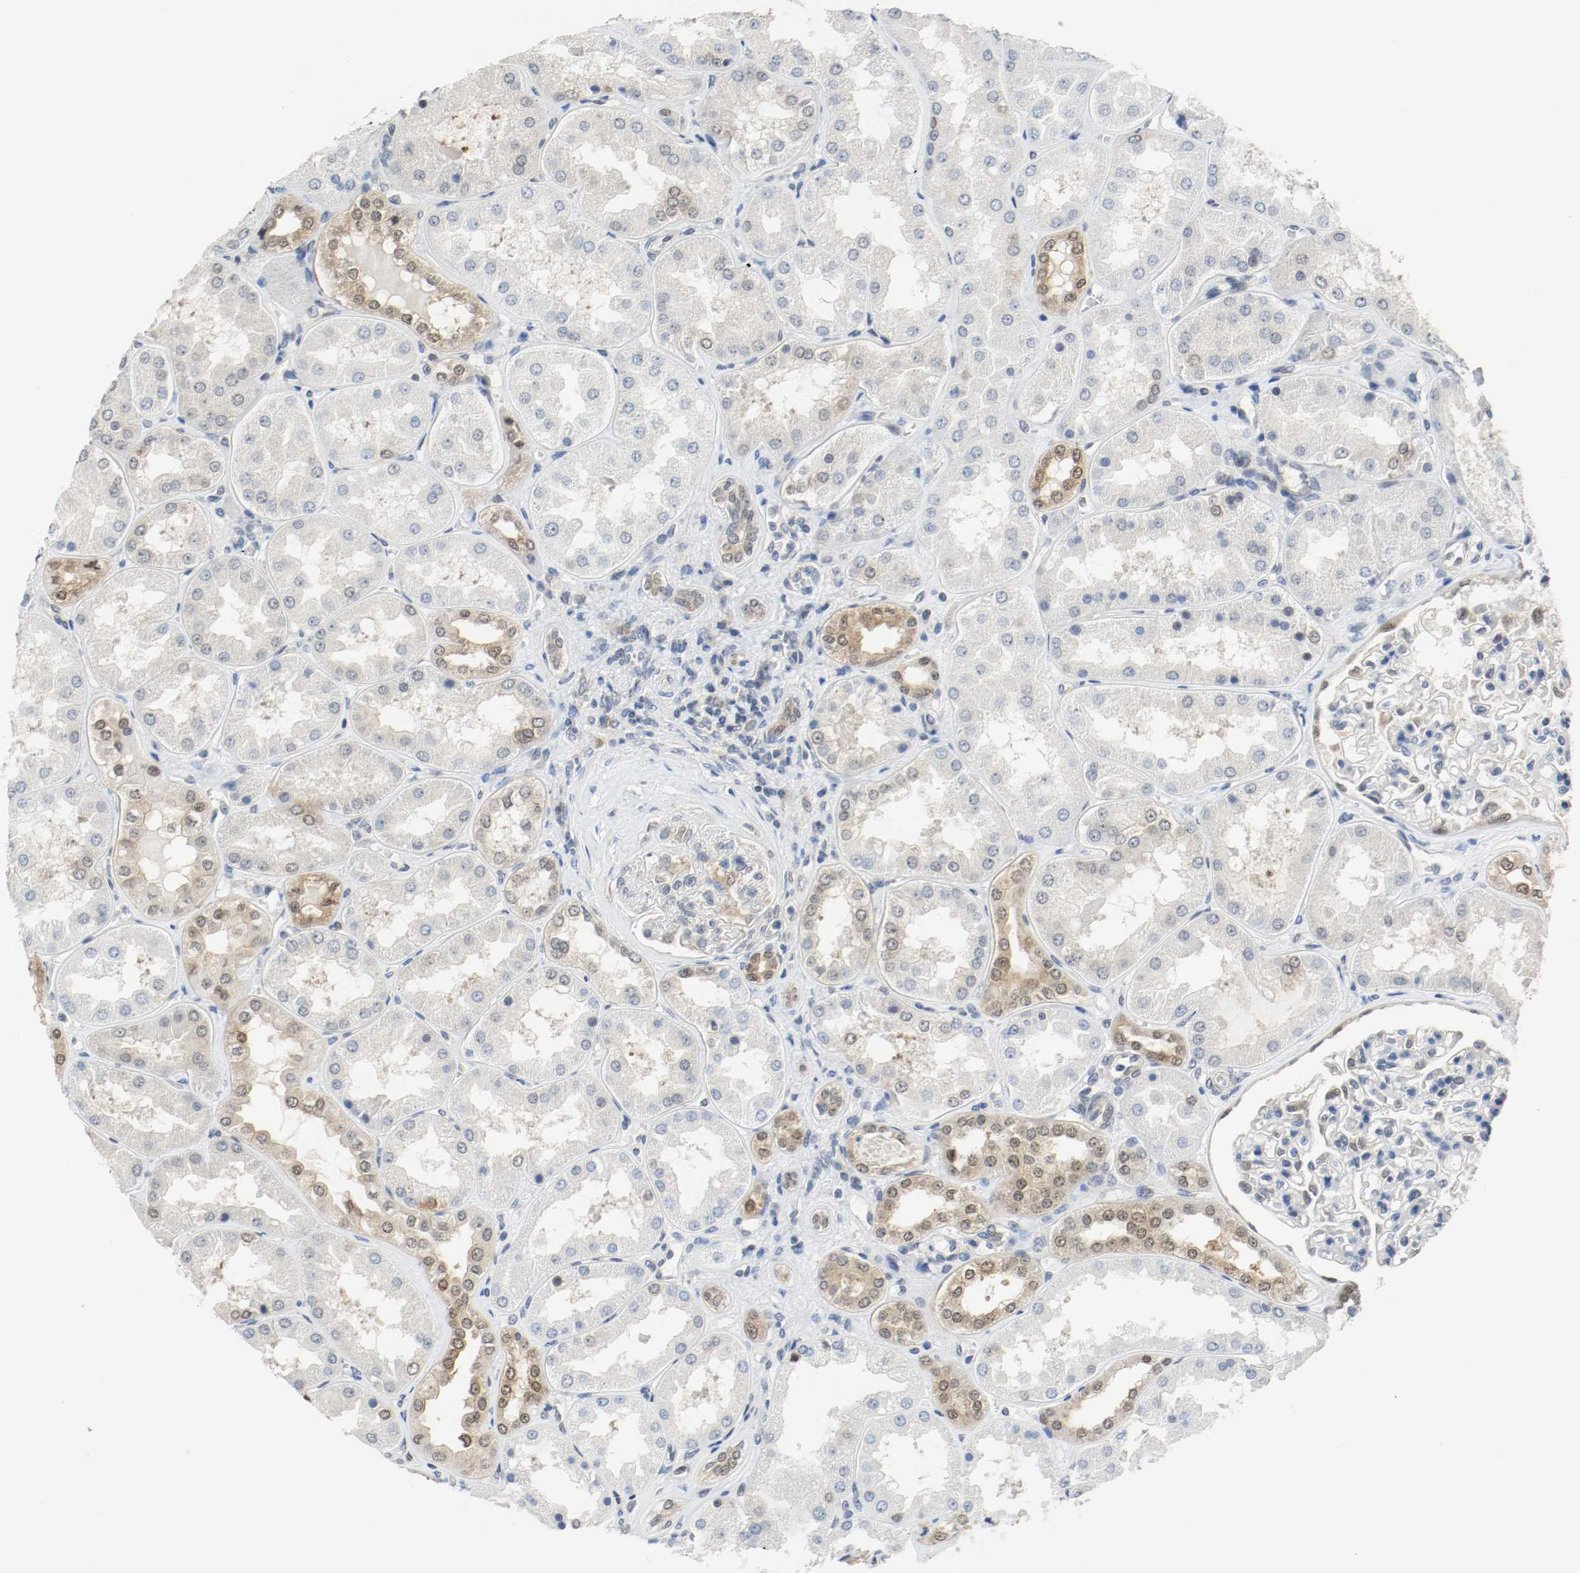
{"staining": {"intensity": "moderate", "quantity": "25%-75%", "location": "nuclear"}, "tissue": "kidney", "cell_type": "Cells in glomeruli", "image_type": "normal", "snomed": [{"axis": "morphology", "description": "Normal tissue, NOS"}, {"axis": "topography", "description": "Kidney"}], "caption": "A brown stain labels moderate nuclear staining of a protein in cells in glomeruli of benign human kidney.", "gene": "PPME1", "patient": {"sex": "female", "age": 56}}